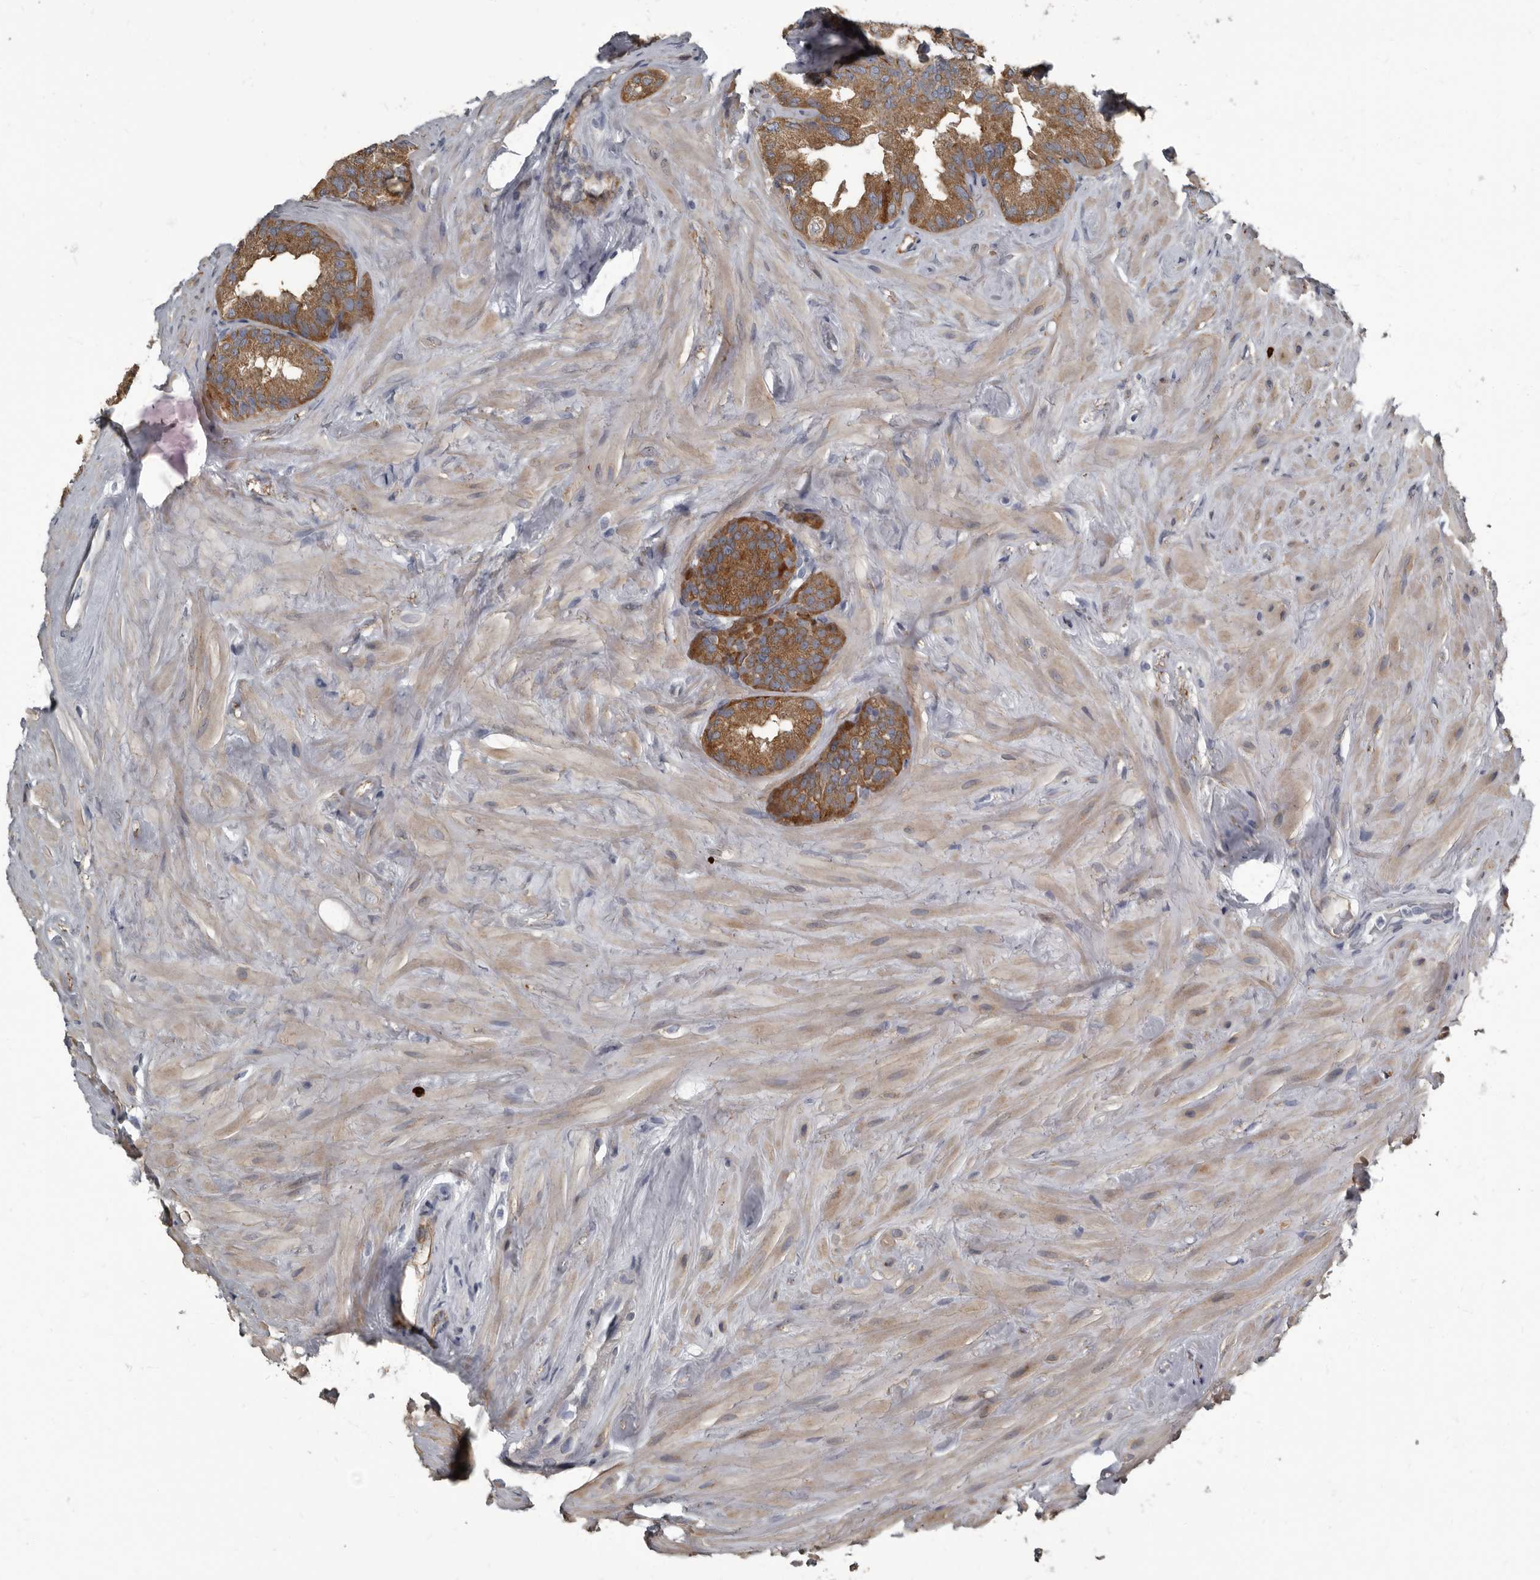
{"staining": {"intensity": "strong", "quantity": ">75%", "location": "cytoplasmic/membranous"}, "tissue": "seminal vesicle", "cell_type": "Glandular cells", "image_type": "normal", "snomed": [{"axis": "morphology", "description": "Normal tissue, NOS"}, {"axis": "topography", "description": "Seminal veicle"}], "caption": "DAB immunohistochemical staining of unremarkable human seminal vesicle displays strong cytoplasmic/membranous protein positivity in approximately >75% of glandular cells. (brown staining indicates protein expression, while blue staining denotes nuclei).", "gene": "TPD52L1", "patient": {"sex": "male", "age": 80}}